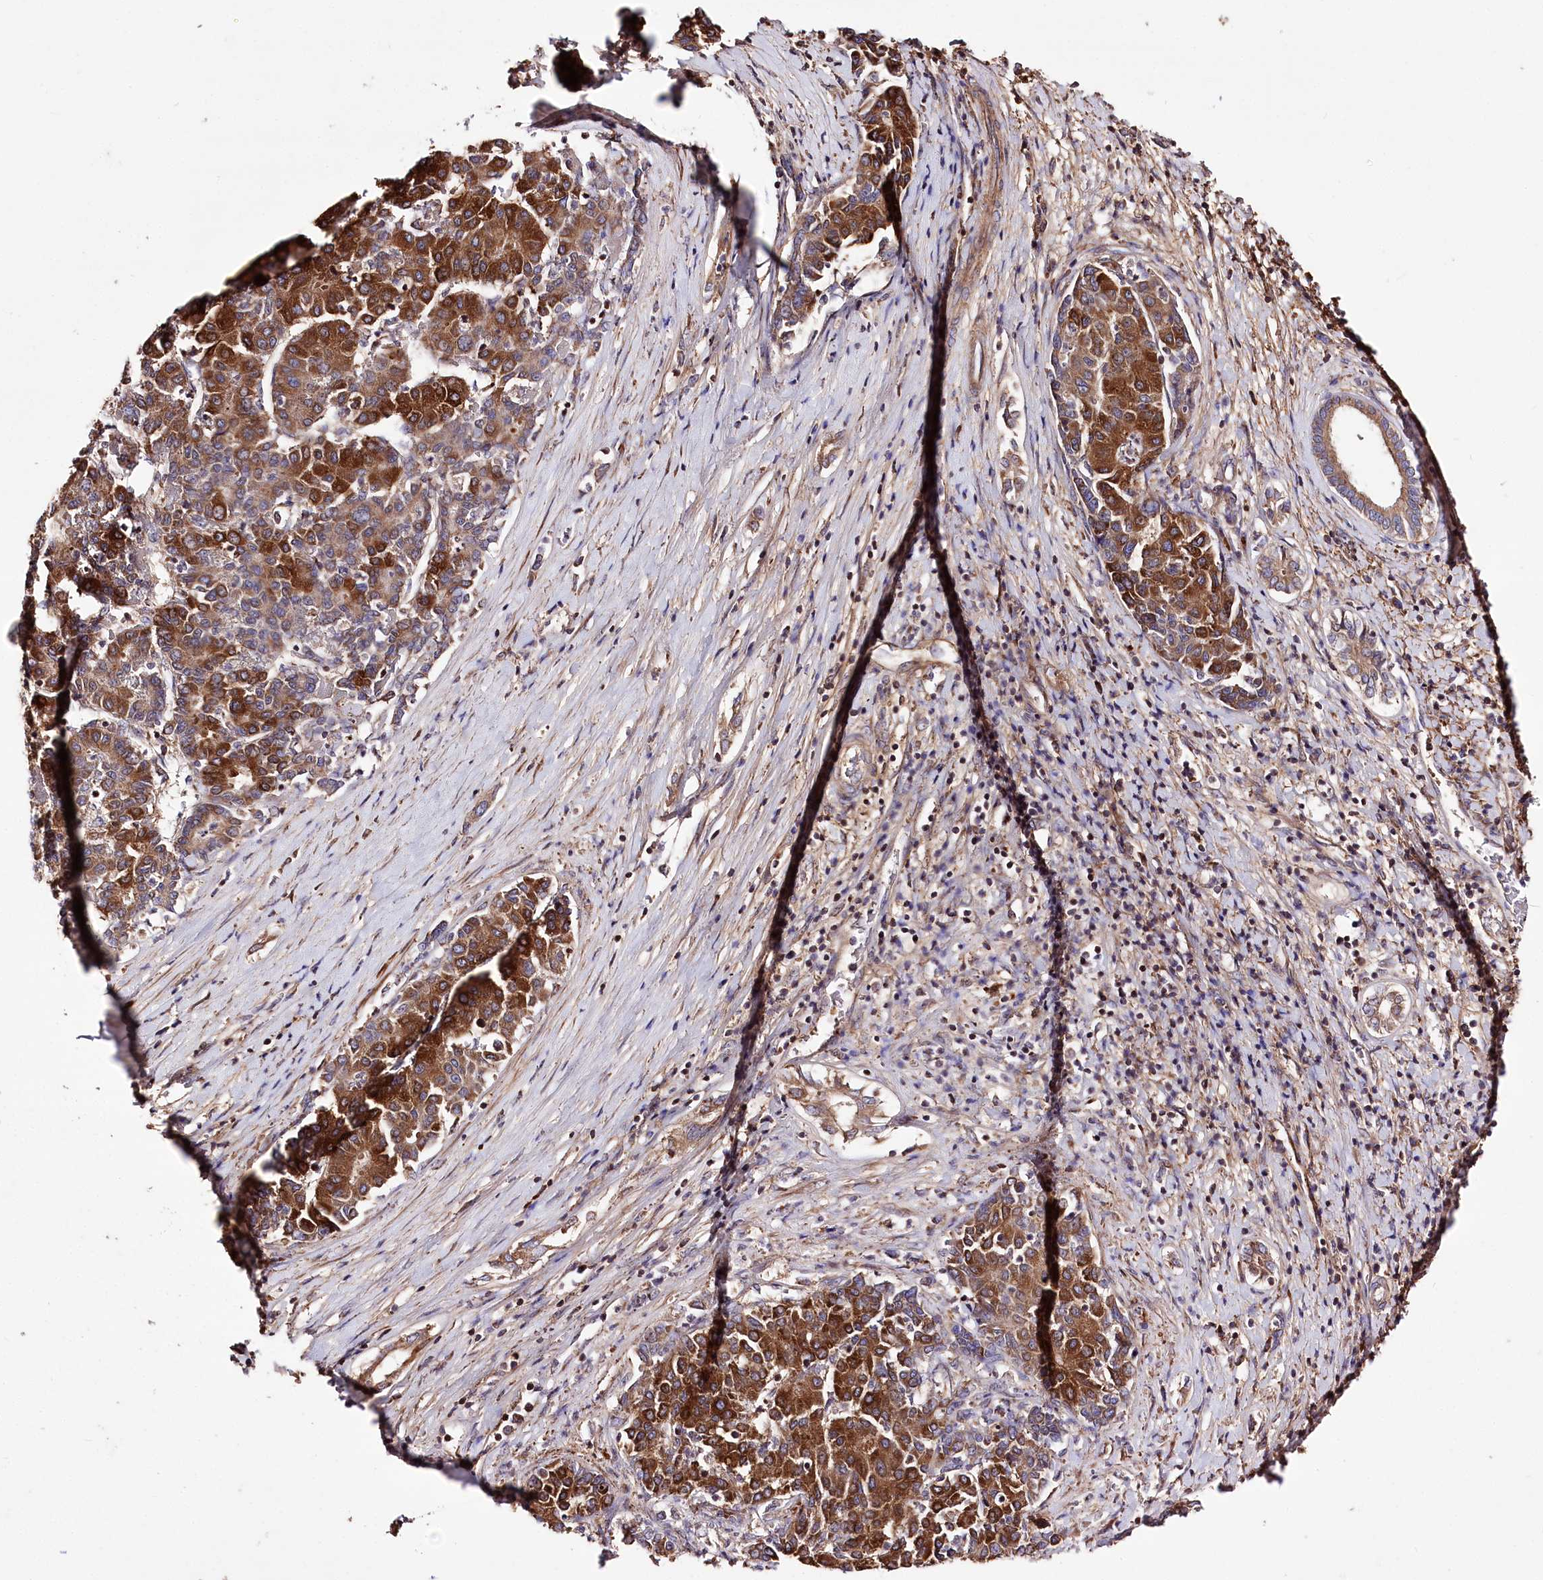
{"staining": {"intensity": "strong", "quantity": ">75%", "location": "cytoplasmic/membranous"}, "tissue": "liver cancer", "cell_type": "Tumor cells", "image_type": "cancer", "snomed": [{"axis": "morphology", "description": "Carcinoma, Hepatocellular, NOS"}, {"axis": "topography", "description": "Liver"}], "caption": "The micrograph displays immunohistochemical staining of hepatocellular carcinoma (liver). There is strong cytoplasmic/membranous expression is identified in approximately >75% of tumor cells.", "gene": "WWC1", "patient": {"sex": "male", "age": 65}}